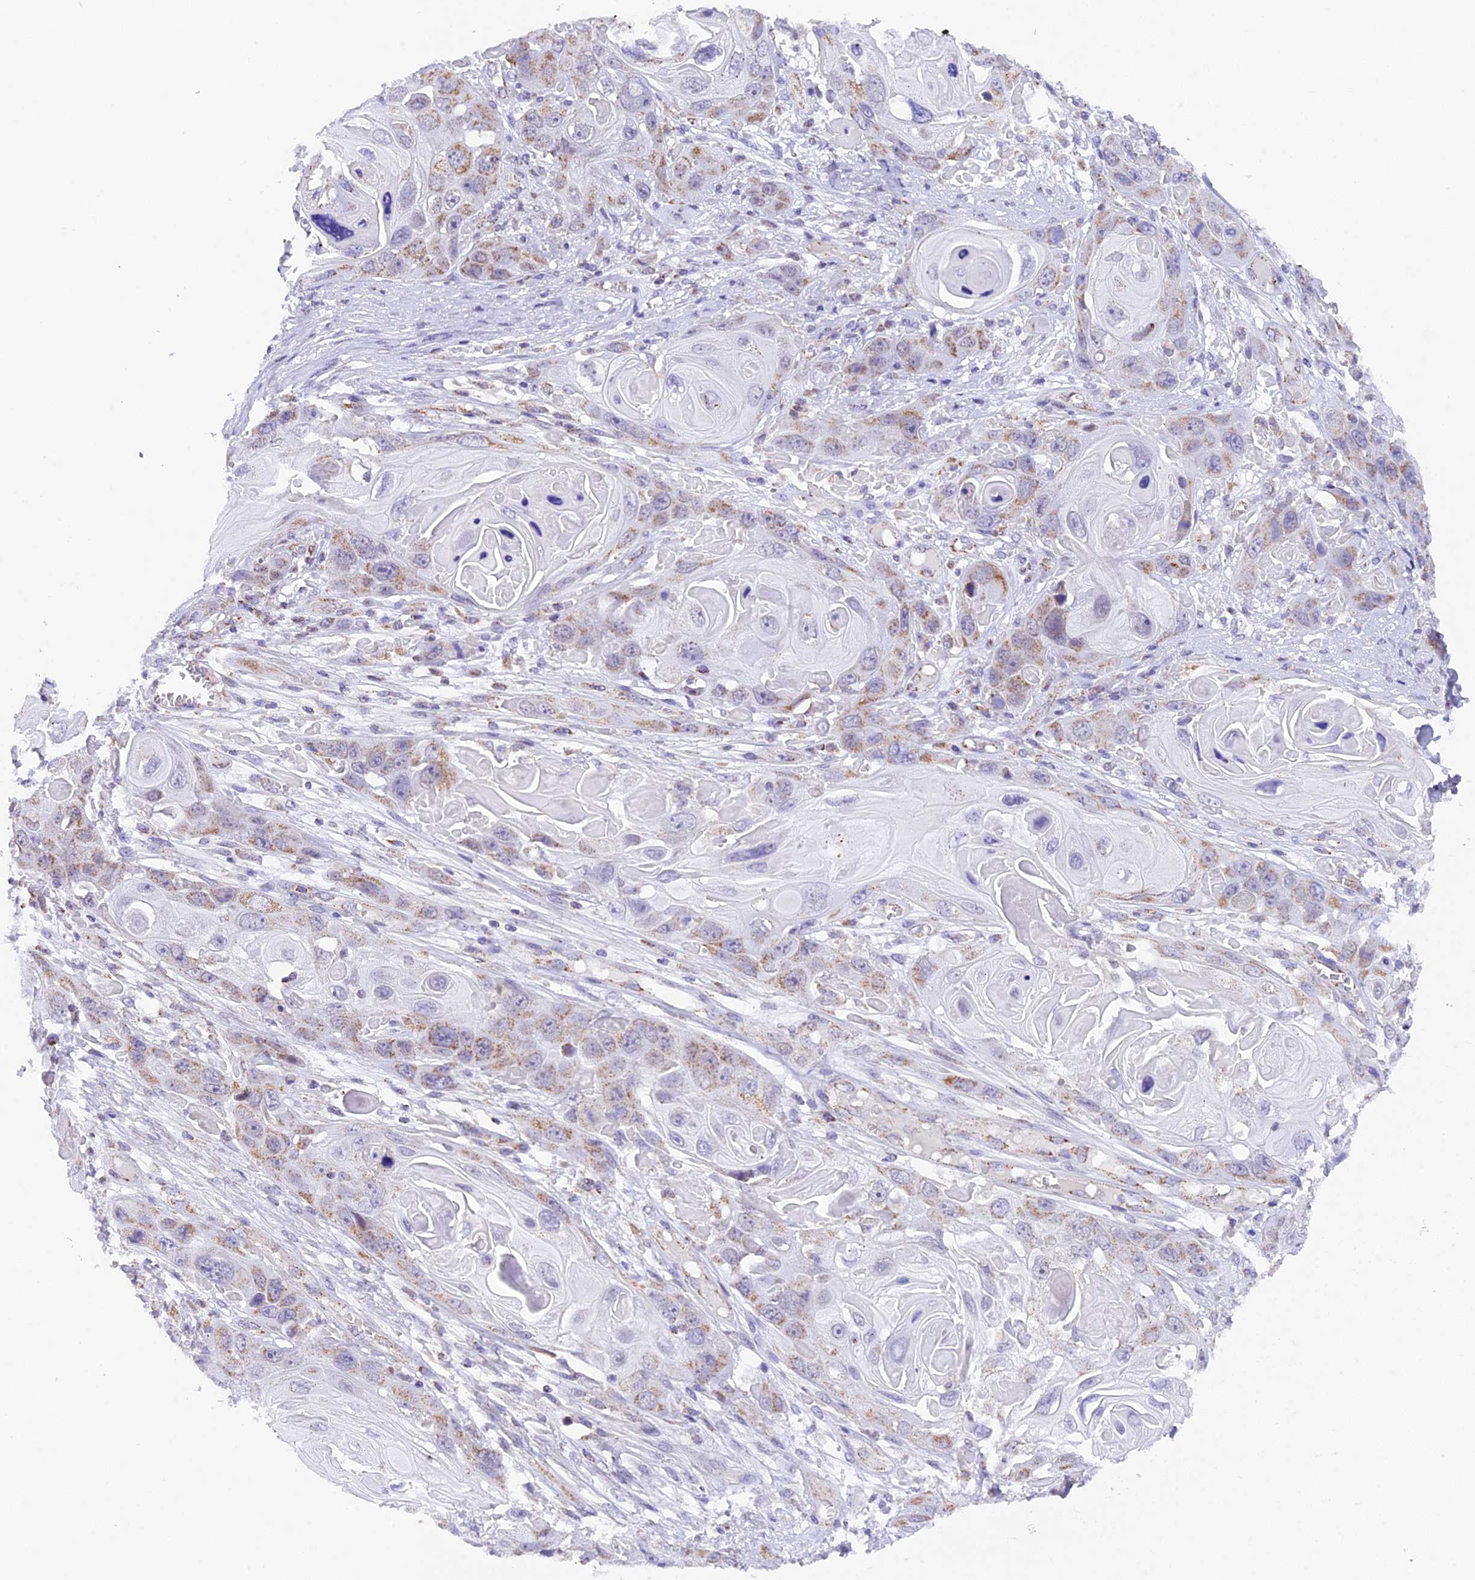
{"staining": {"intensity": "moderate", "quantity": "25%-75%", "location": "cytoplasmic/membranous"}, "tissue": "skin cancer", "cell_type": "Tumor cells", "image_type": "cancer", "snomed": [{"axis": "morphology", "description": "Squamous cell carcinoma, NOS"}, {"axis": "topography", "description": "Skin"}], "caption": "This micrograph exhibits IHC staining of squamous cell carcinoma (skin), with medium moderate cytoplasmic/membranous staining in about 25%-75% of tumor cells.", "gene": "TFAM", "patient": {"sex": "male", "age": 55}}